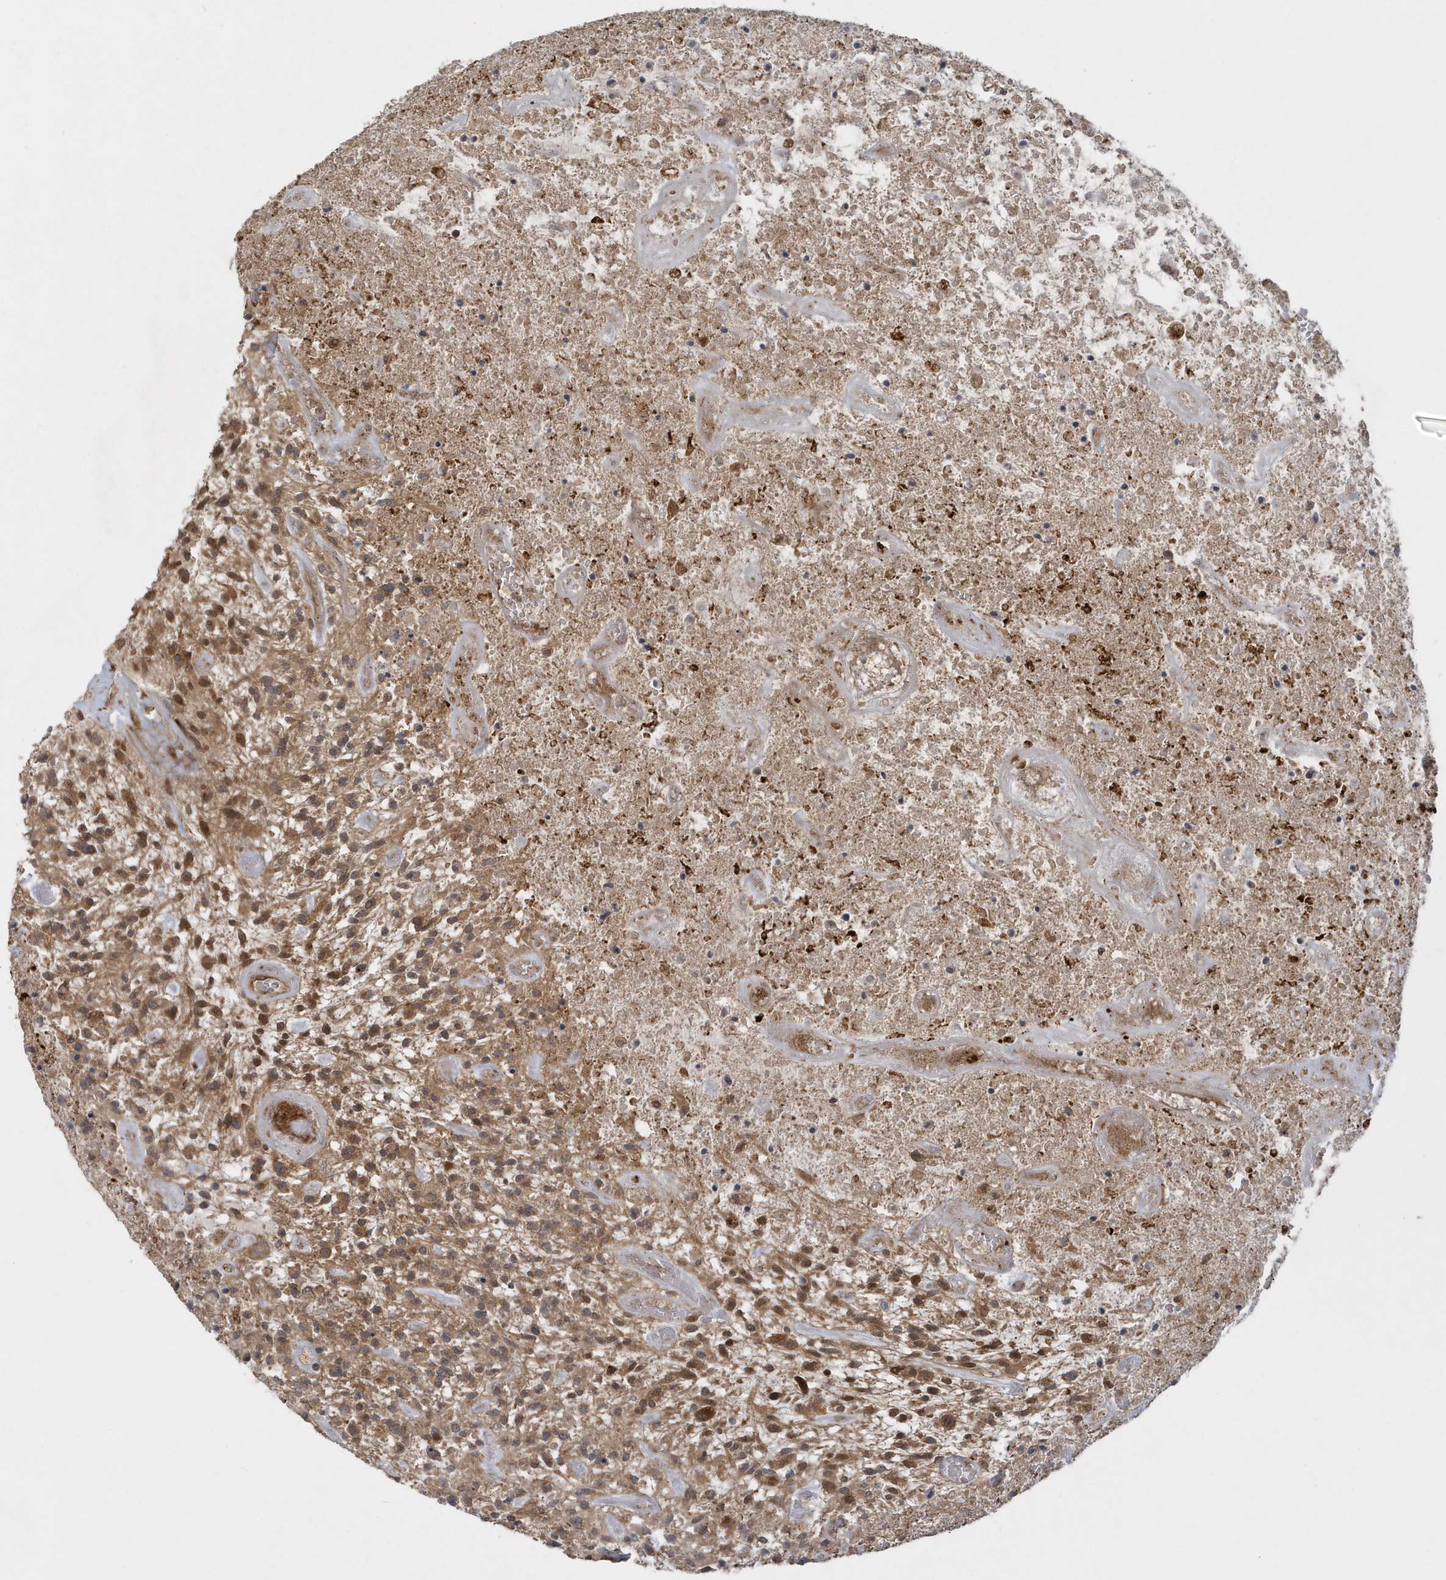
{"staining": {"intensity": "strong", "quantity": ">75%", "location": "cytoplasmic/membranous"}, "tissue": "glioma", "cell_type": "Tumor cells", "image_type": "cancer", "snomed": [{"axis": "morphology", "description": "Glioma, malignant, High grade"}, {"axis": "topography", "description": "Brain"}], "caption": "An IHC image of neoplastic tissue is shown. Protein staining in brown highlights strong cytoplasmic/membranous positivity in glioma within tumor cells.", "gene": "ATG4A", "patient": {"sex": "male", "age": 47}}